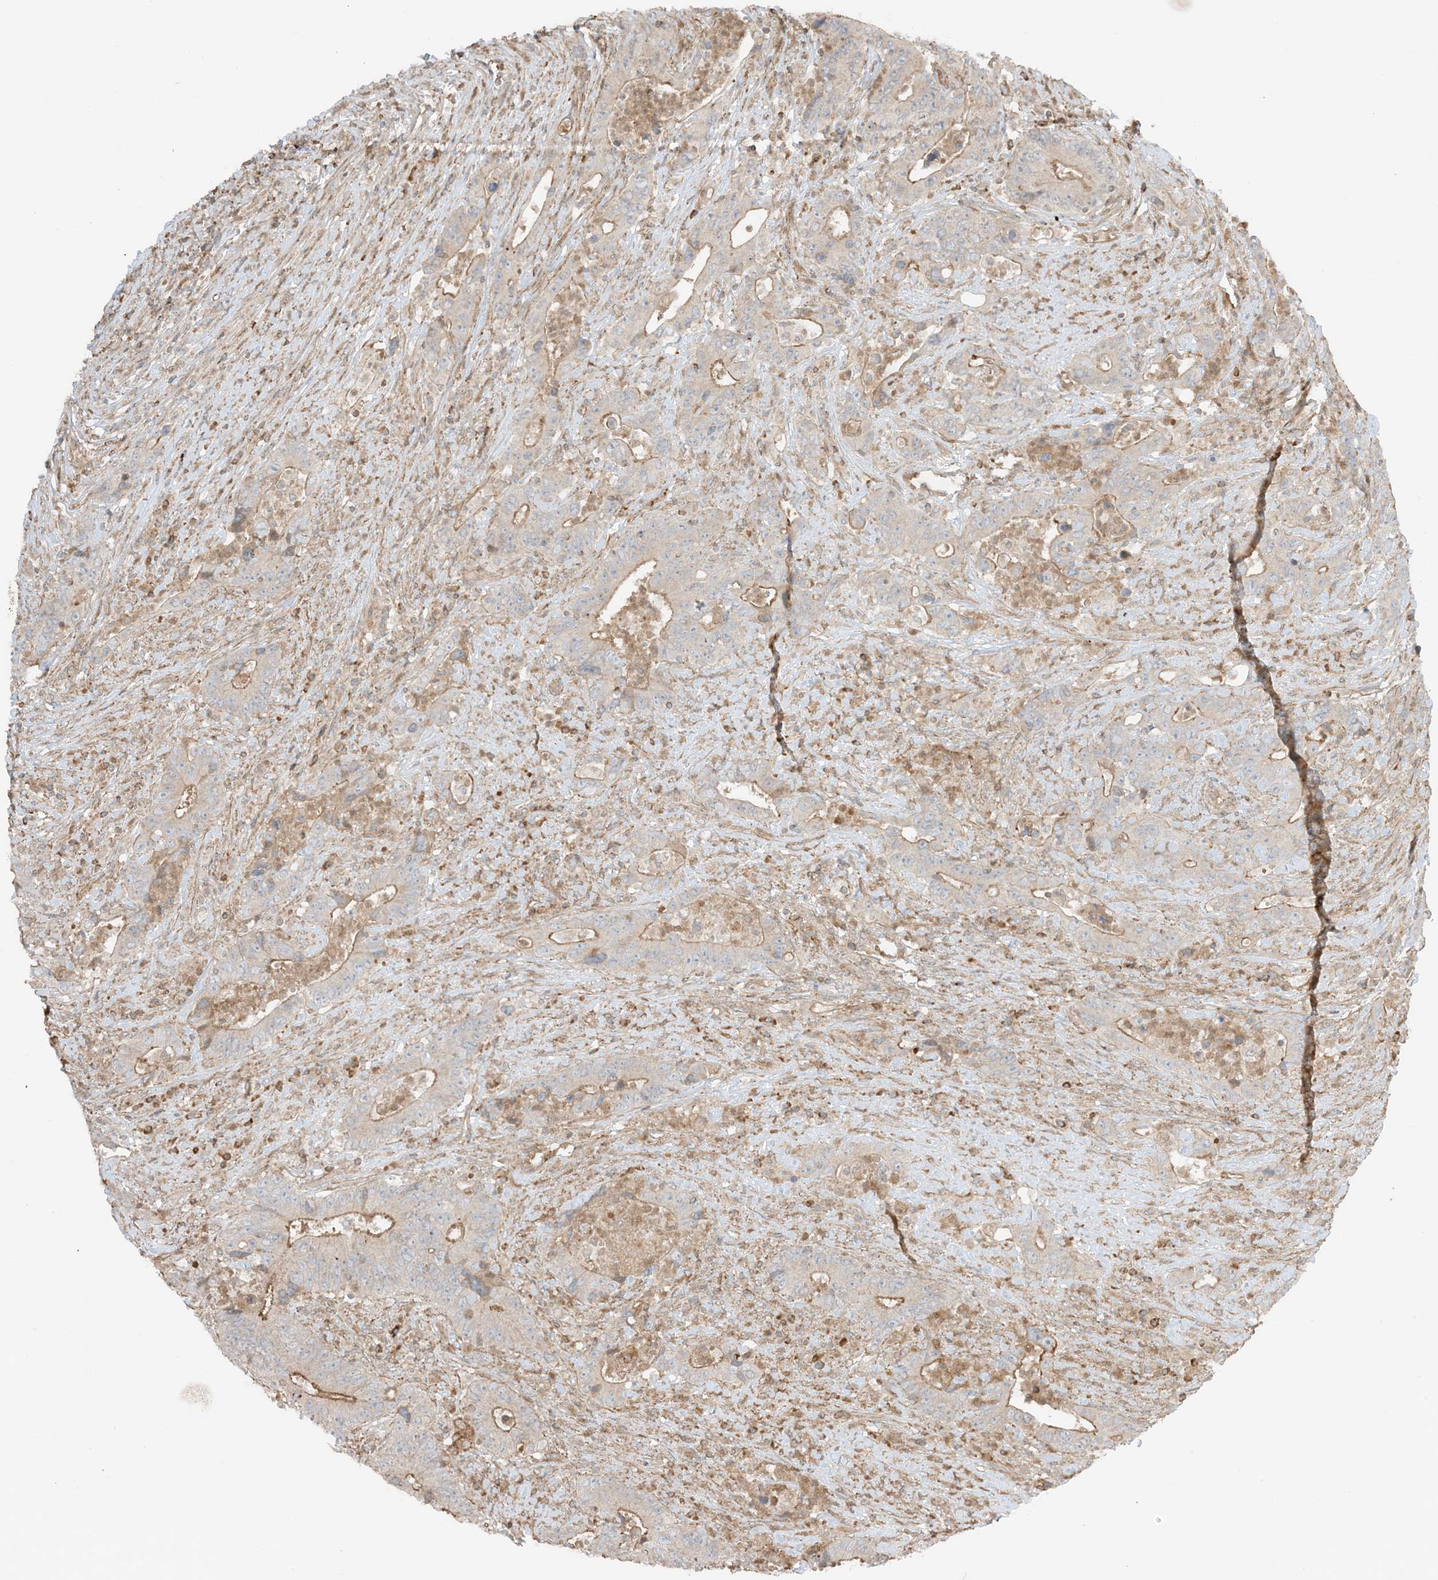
{"staining": {"intensity": "moderate", "quantity": "25%-75%", "location": "cytoplasmic/membranous"}, "tissue": "colorectal cancer", "cell_type": "Tumor cells", "image_type": "cancer", "snomed": [{"axis": "morphology", "description": "Adenocarcinoma, NOS"}, {"axis": "topography", "description": "Colon"}], "caption": "Colorectal cancer was stained to show a protein in brown. There is medium levels of moderate cytoplasmic/membranous expression in approximately 25%-75% of tumor cells.", "gene": "SLC25A12", "patient": {"sex": "female", "age": 75}}